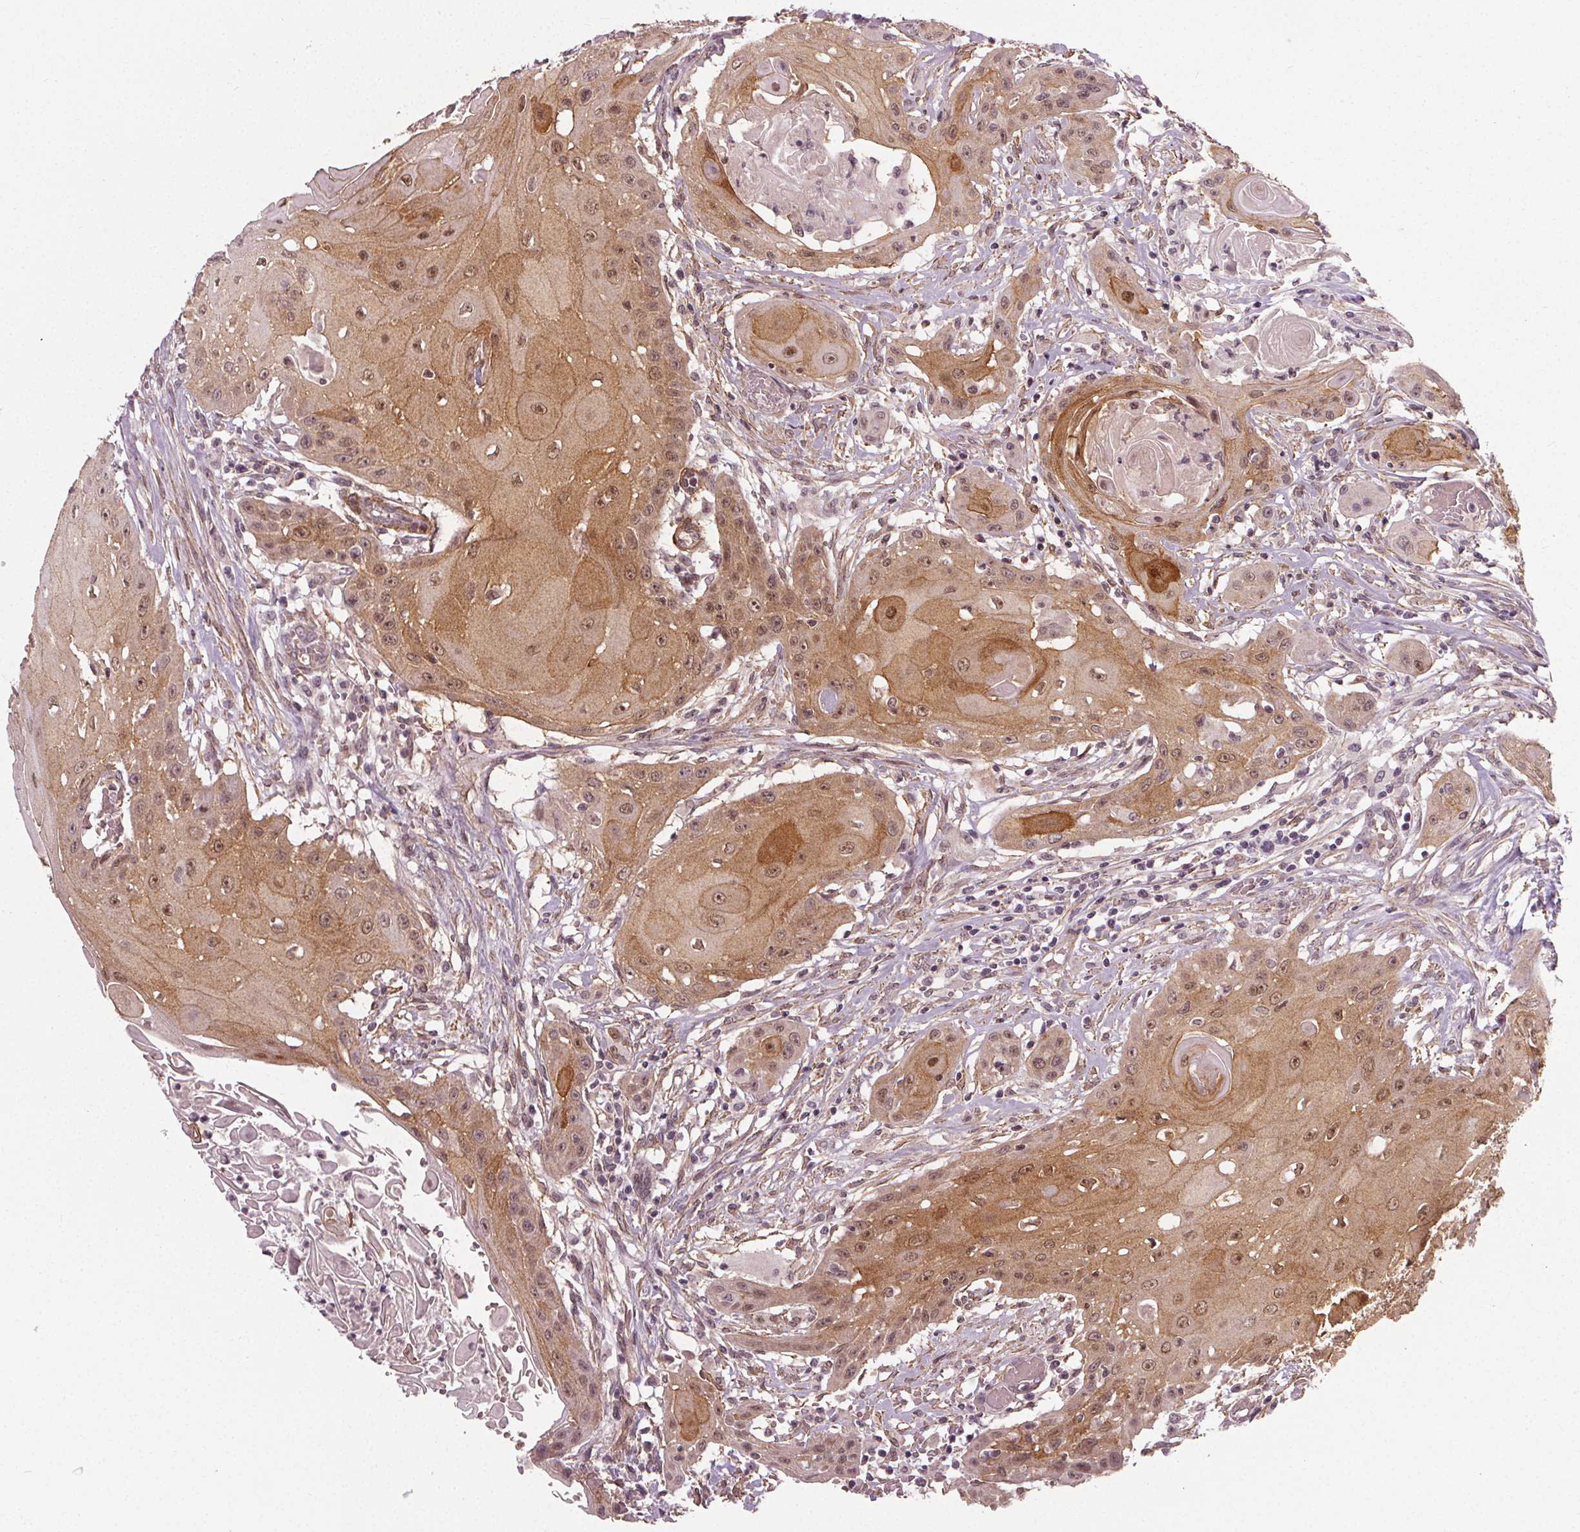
{"staining": {"intensity": "moderate", "quantity": ">75%", "location": "cytoplasmic/membranous,nuclear"}, "tissue": "head and neck cancer", "cell_type": "Tumor cells", "image_type": "cancer", "snomed": [{"axis": "morphology", "description": "Squamous cell carcinoma, NOS"}, {"axis": "topography", "description": "Oral tissue"}, {"axis": "topography", "description": "Head-Neck"}, {"axis": "topography", "description": "Neck, NOS"}], "caption": "Tumor cells demonstrate medium levels of moderate cytoplasmic/membranous and nuclear positivity in approximately >75% of cells in human head and neck squamous cell carcinoma. The staining was performed using DAB, with brown indicating positive protein expression. Nuclei are stained blue with hematoxylin.", "gene": "PKP1", "patient": {"sex": "female", "age": 55}}